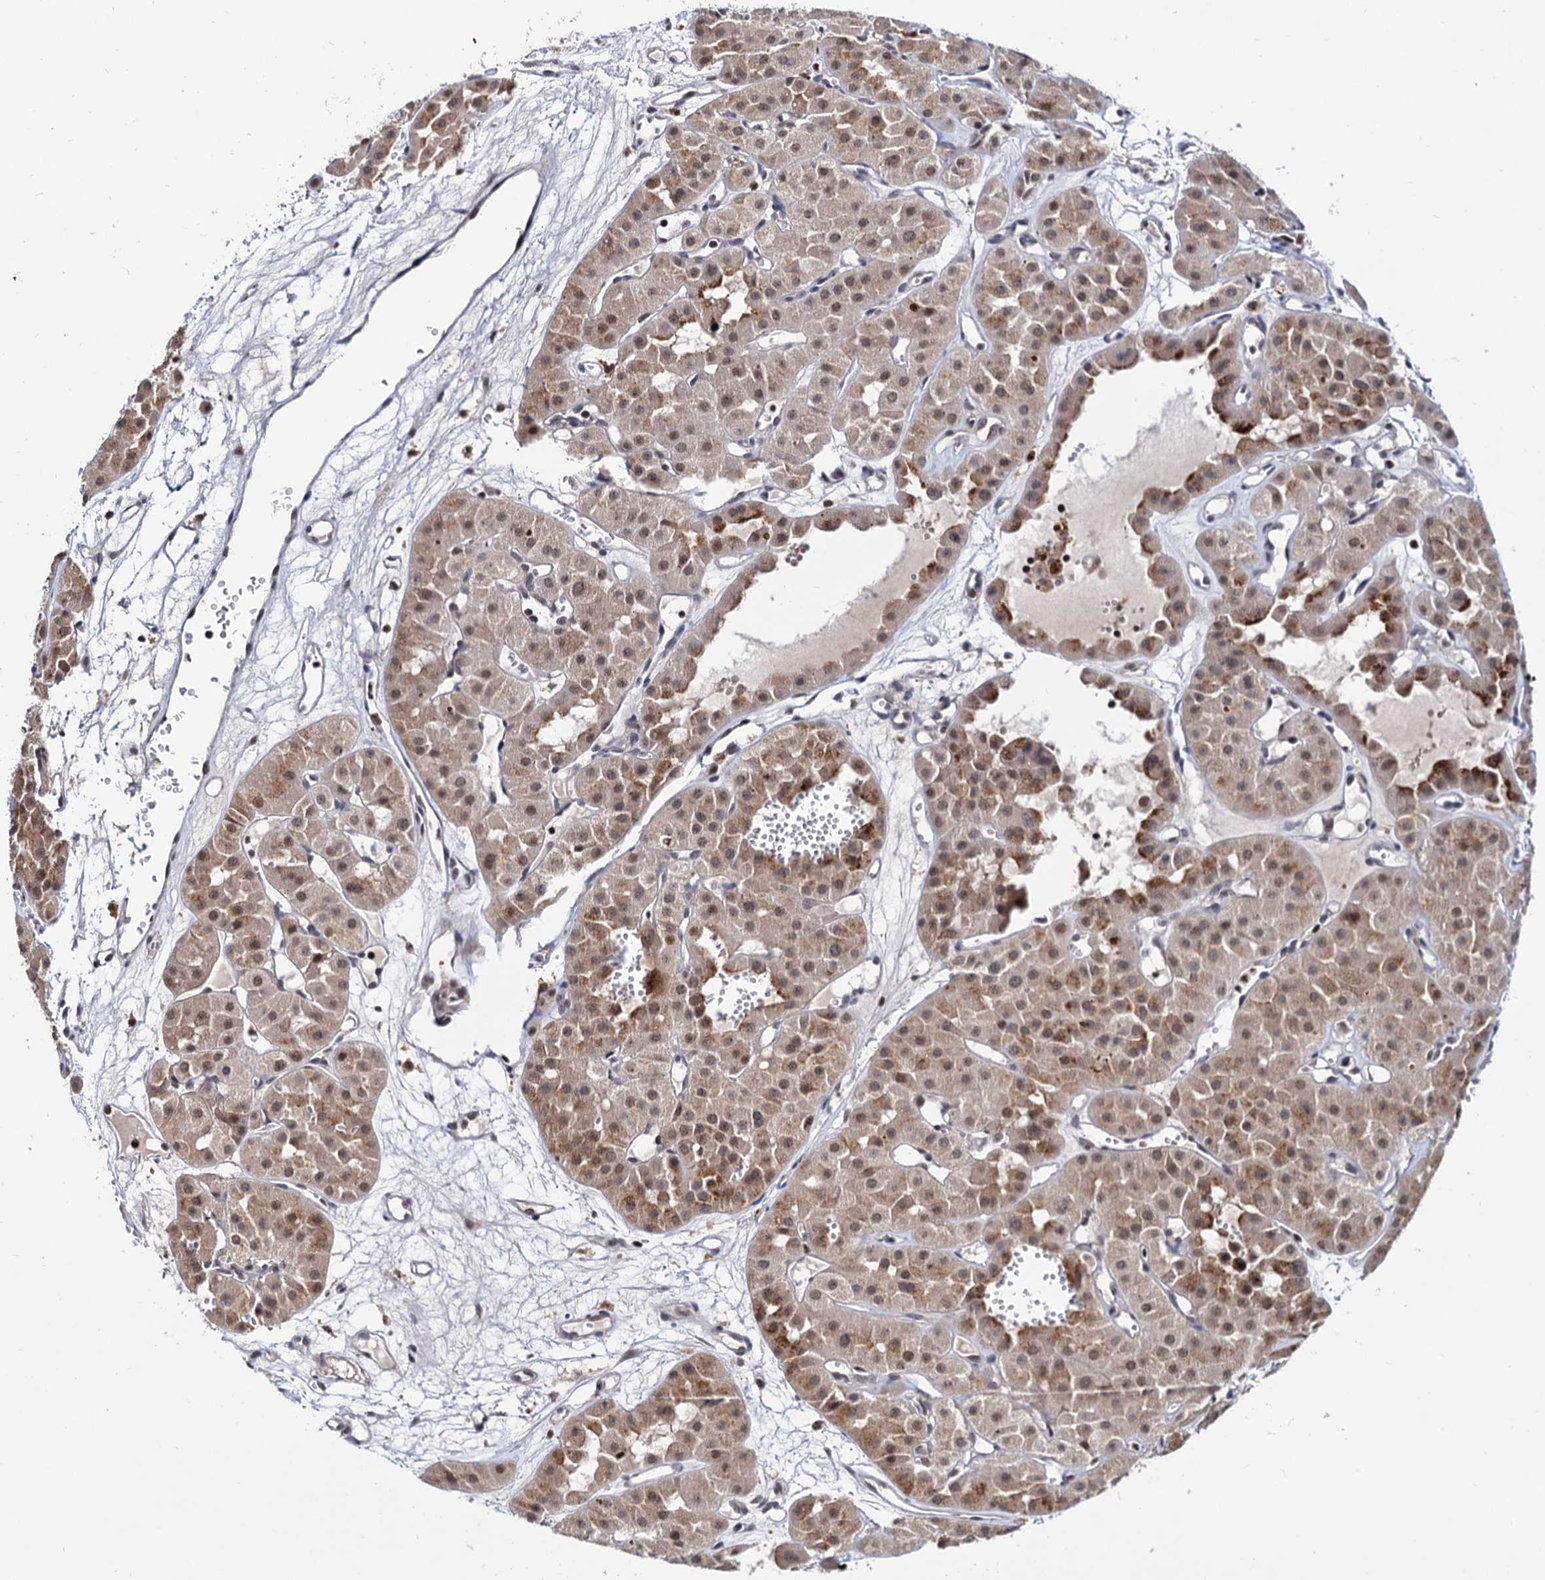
{"staining": {"intensity": "moderate", "quantity": ">75%", "location": "cytoplasmic/membranous,nuclear"}, "tissue": "renal cancer", "cell_type": "Tumor cells", "image_type": "cancer", "snomed": [{"axis": "morphology", "description": "Carcinoma, NOS"}, {"axis": "topography", "description": "Kidney"}], "caption": "Human renal cancer (carcinoma) stained for a protein (brown) shows moderate cytoplasmic/membranous and nuclear positive staining in approximately >75% of tumor cells.", "gene": "RNASEH2B", "patient": {"sex": "female", "age": 75}}